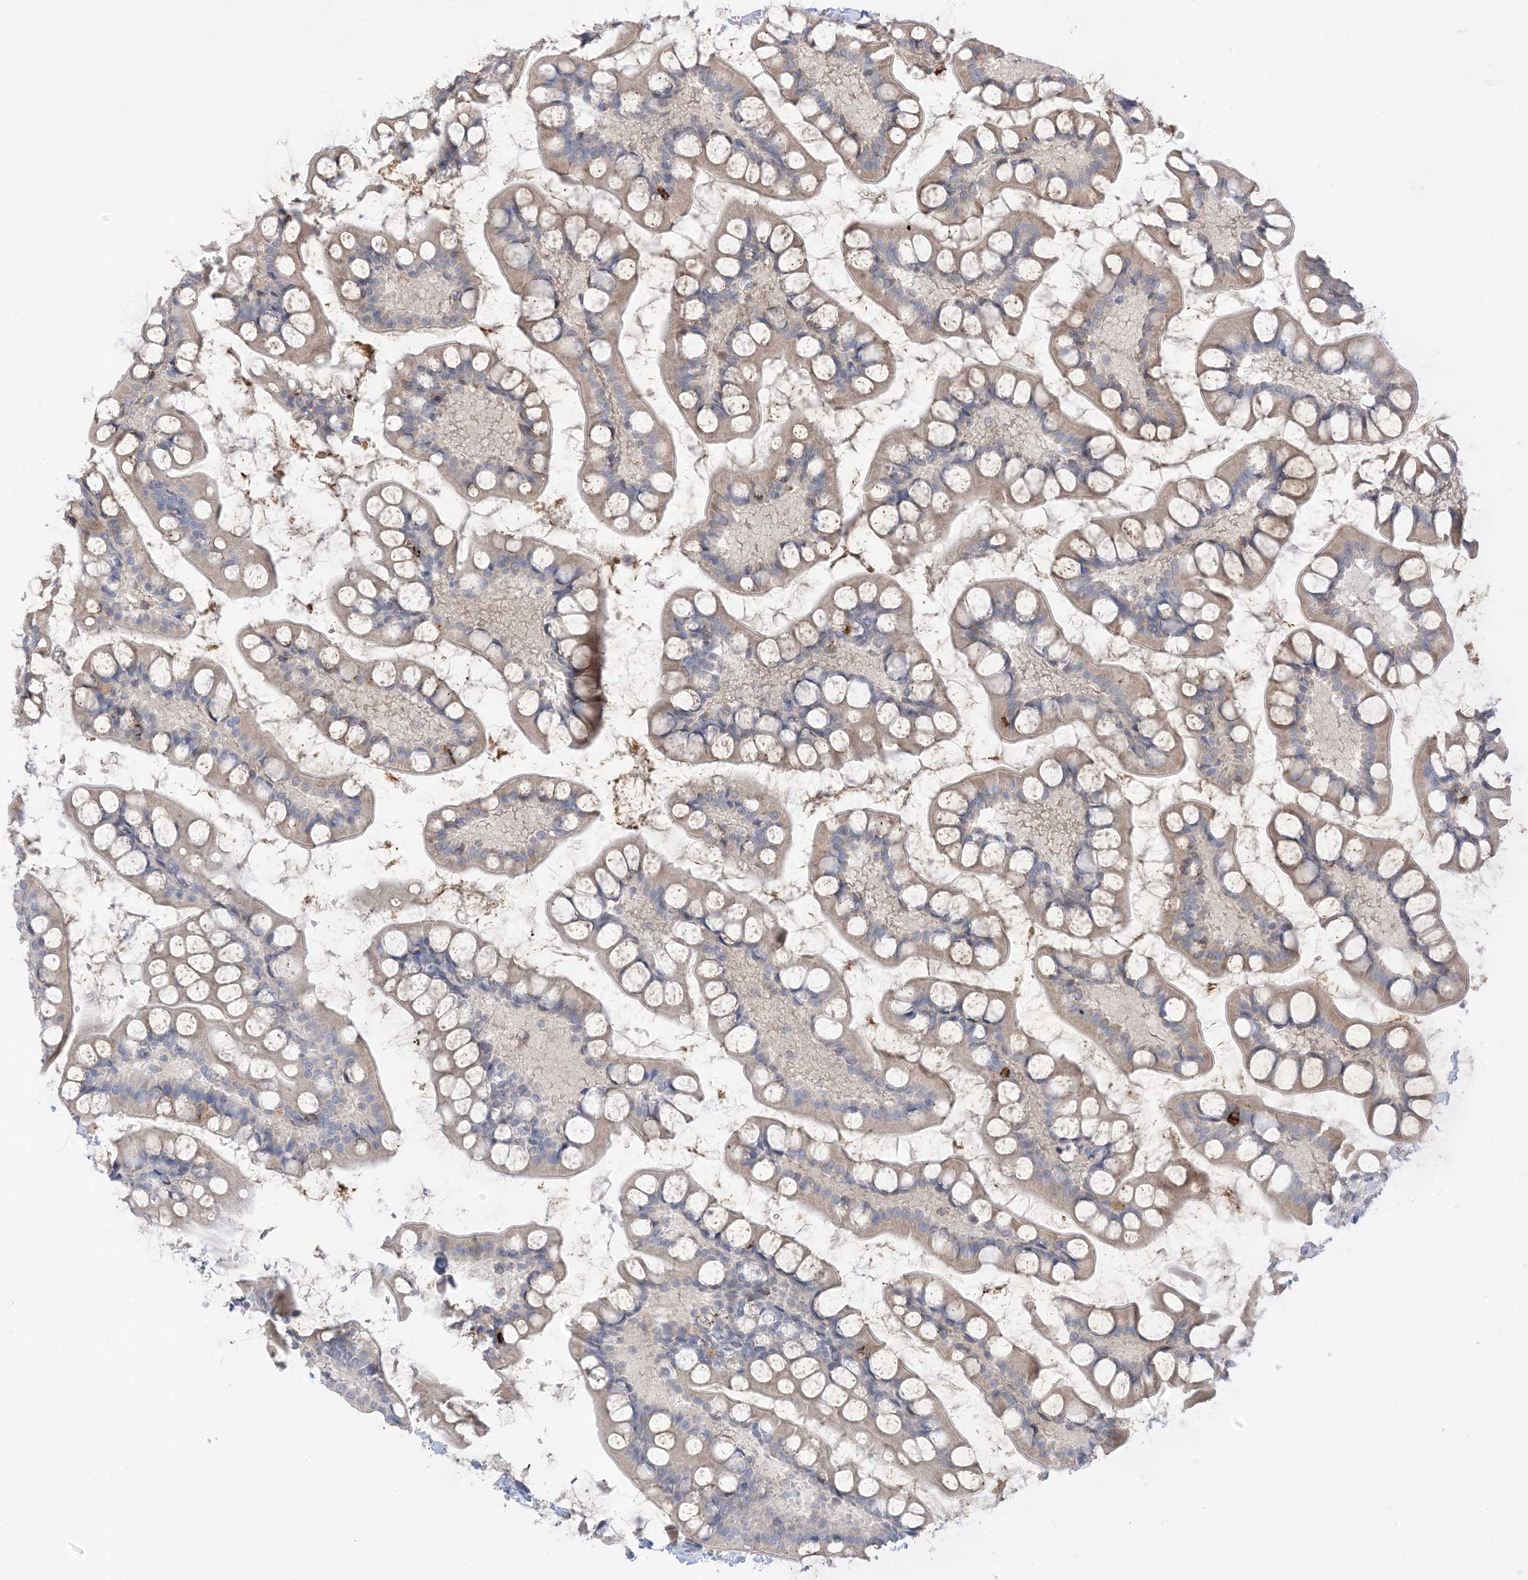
{"staining": {"intensity": "moderate", "quantity": "25%-75%", "location": "cytoplasmic/membranous"}, "tissue": "small intestine", "cell_type": "Glandular cells", "image_type": "normal", "snomed": [{"axis": "morphology", "description": "Normal tissue, NOS"}, {"axis": "topography", "description": "Small intestine"}], "caption": "Immunohistochemistry (IHC) of benign small intestine exhibits medium levels of moderate cytoplasmic/membranous expression in about 25%-75% of glandular cells.", "gene": "NPPC", "patient": {"sex": "male", "age": 52}}